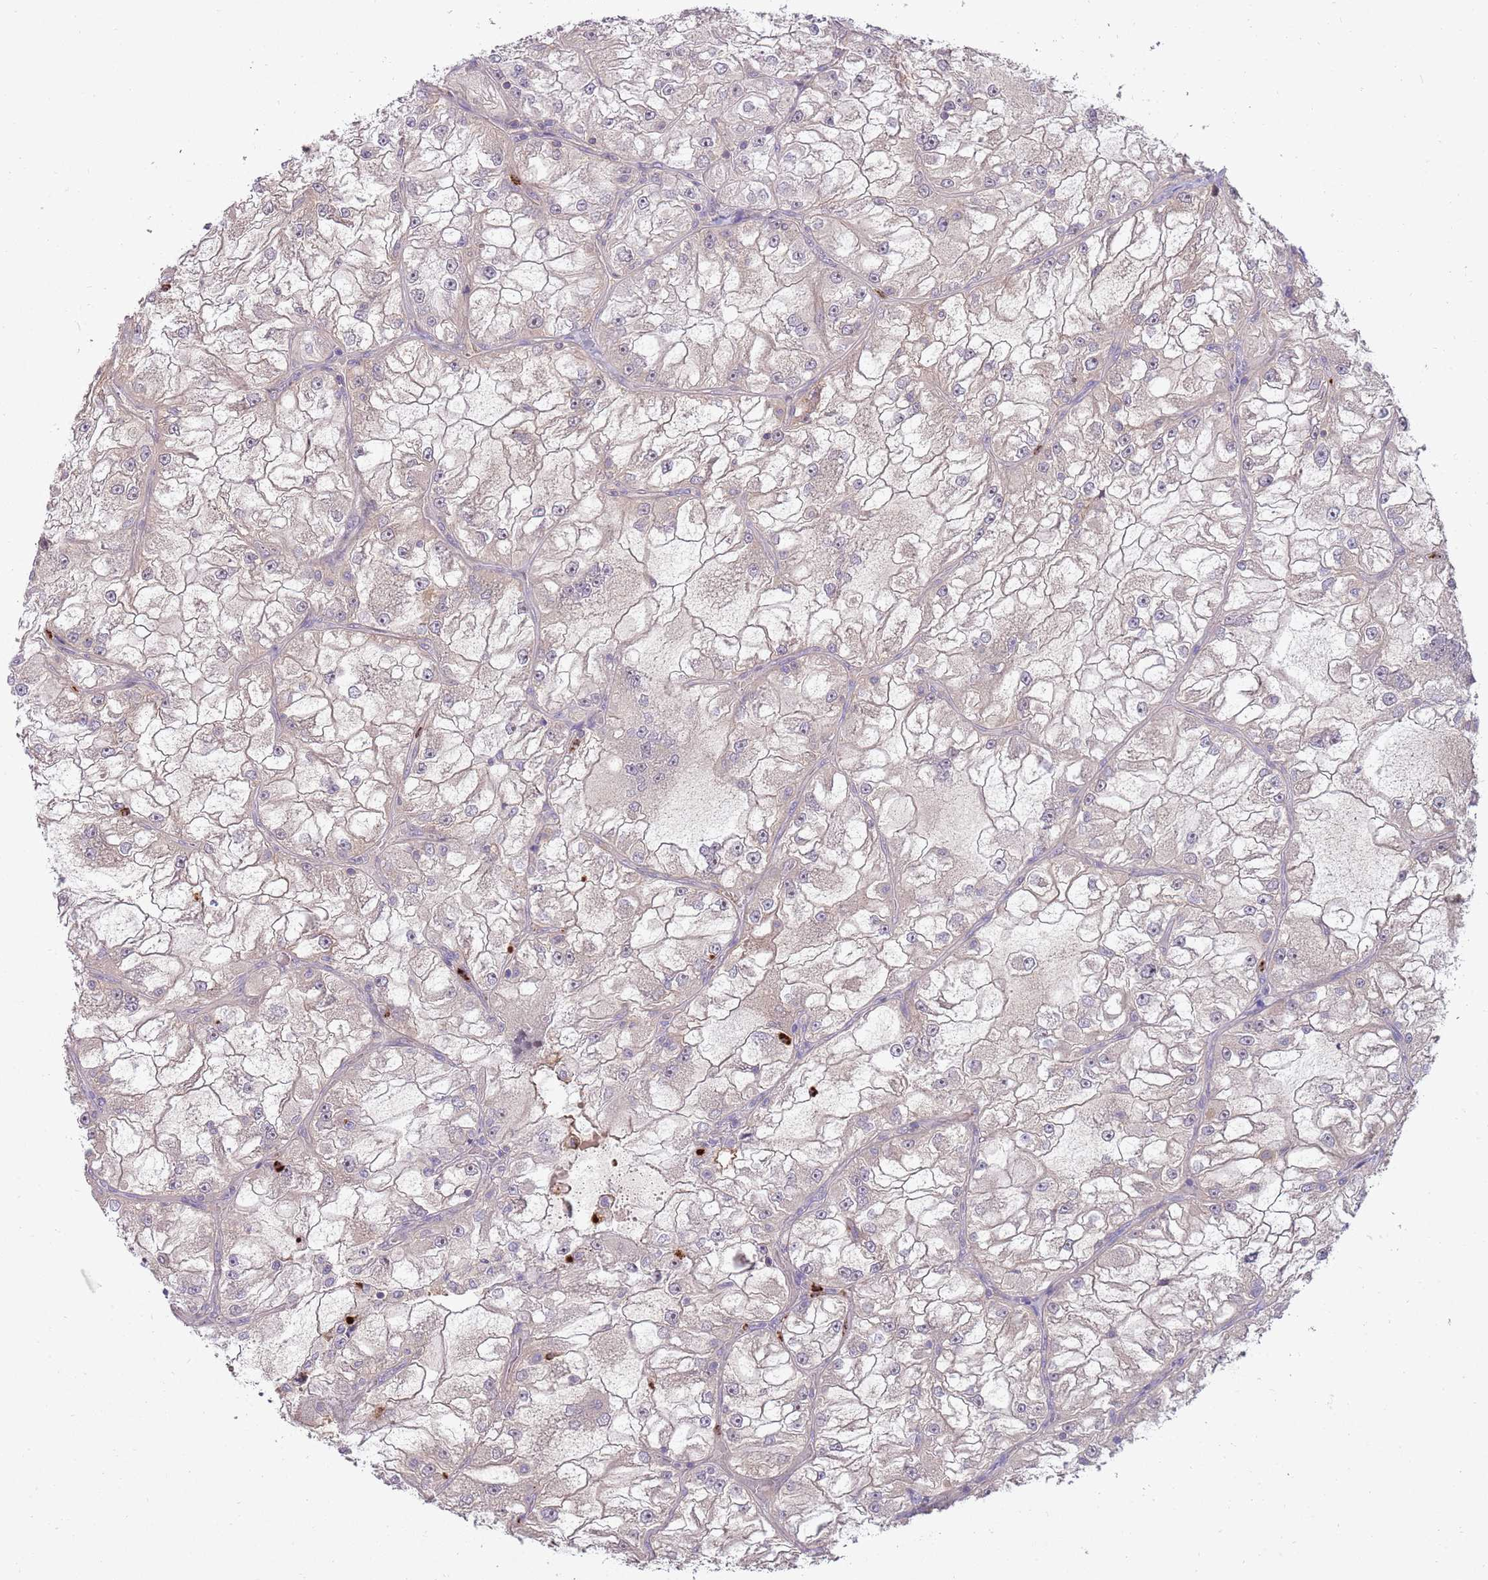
{"staining": {"intensity": "moderate", "quantity": "<25%", "location": "cytoplasmic/membranous,nuclear"}, "tissue": "renal cancer", "cell_type": "Tumor cells", "image_type": "cancer", "snomed": [{"axis": "morphology", "description": "Adenocarcinoma, NOS"}, {"axis": "topography", "description": "Kidney"}], "caption": "Adenocarcinoma (renal) stained for a protein (brown) displays moderate cytoplasmic/membranous and nuclear positive staining in approximately <25% of tumor cells.", "gene": "NBPF6", "patient": {"sex": "female", "age": 72}}